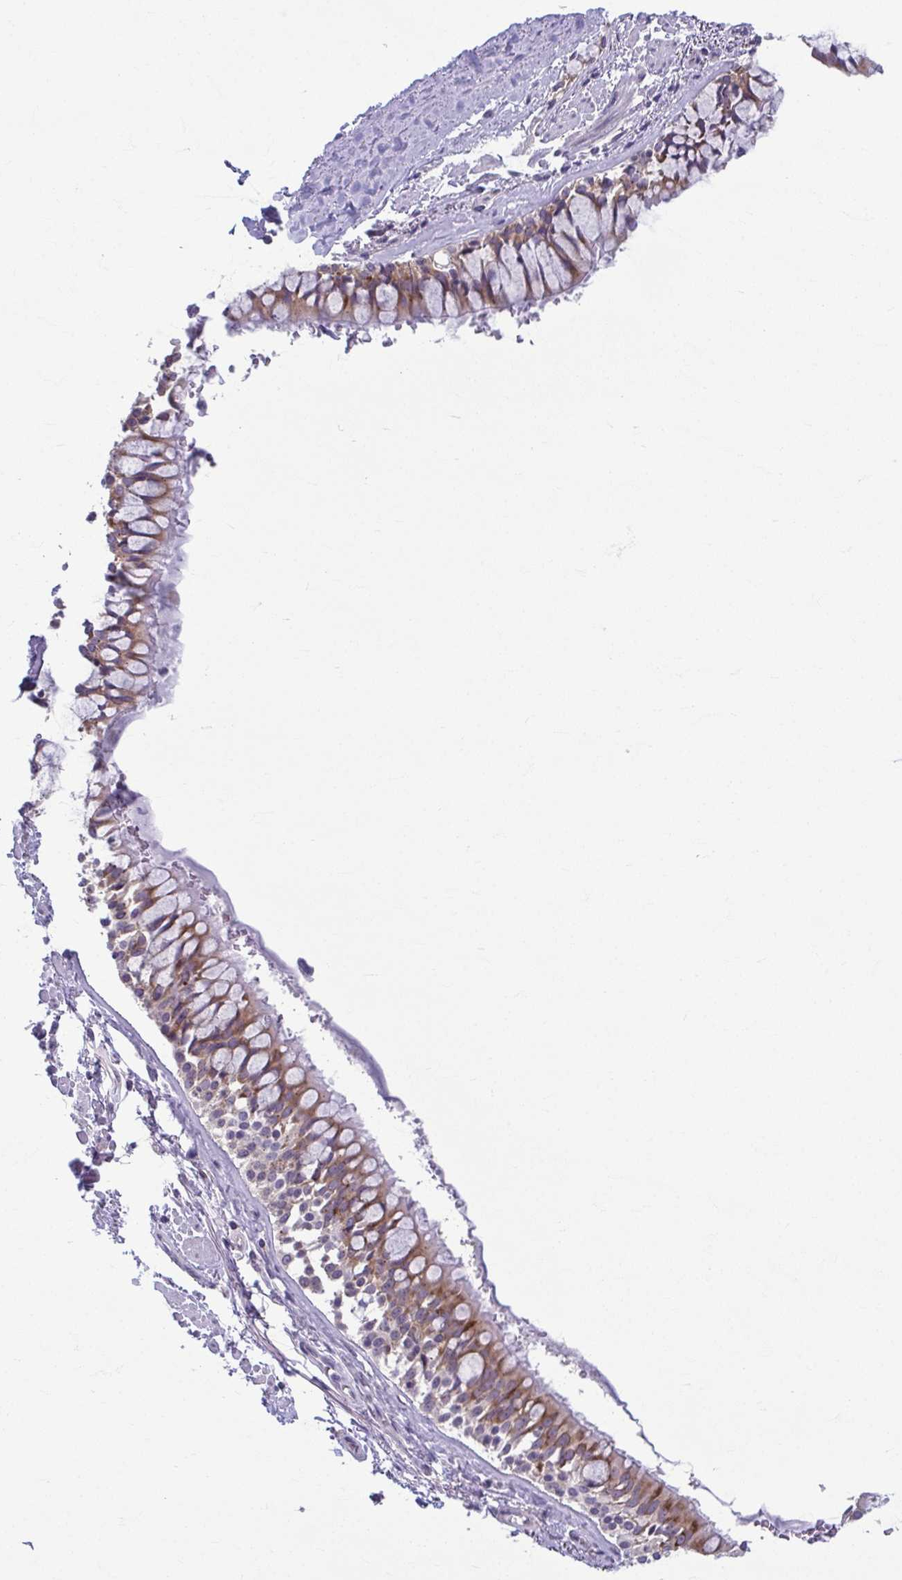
{"staining": {"intensity": "negative", "quantity": "none", "location": "none"}, "tissue": "soft tissue", "cell_type": "Chondrocytes", "image_type": "normal", "snomed": [{"axis": "morphology", "description": "Normal tissue, NOS"}, {"axis": "topography", "description": "Cartilage tissue"}, {"axis": "topography", "description": "Bronchus"}], "caption": "This is an immunohistochemistry (IHC) histopathology image of normal human soft tissue. There is no expression in chondrocytes.", "gene": "TMEM108", "patient": {"sex": "male", "age": 64}}